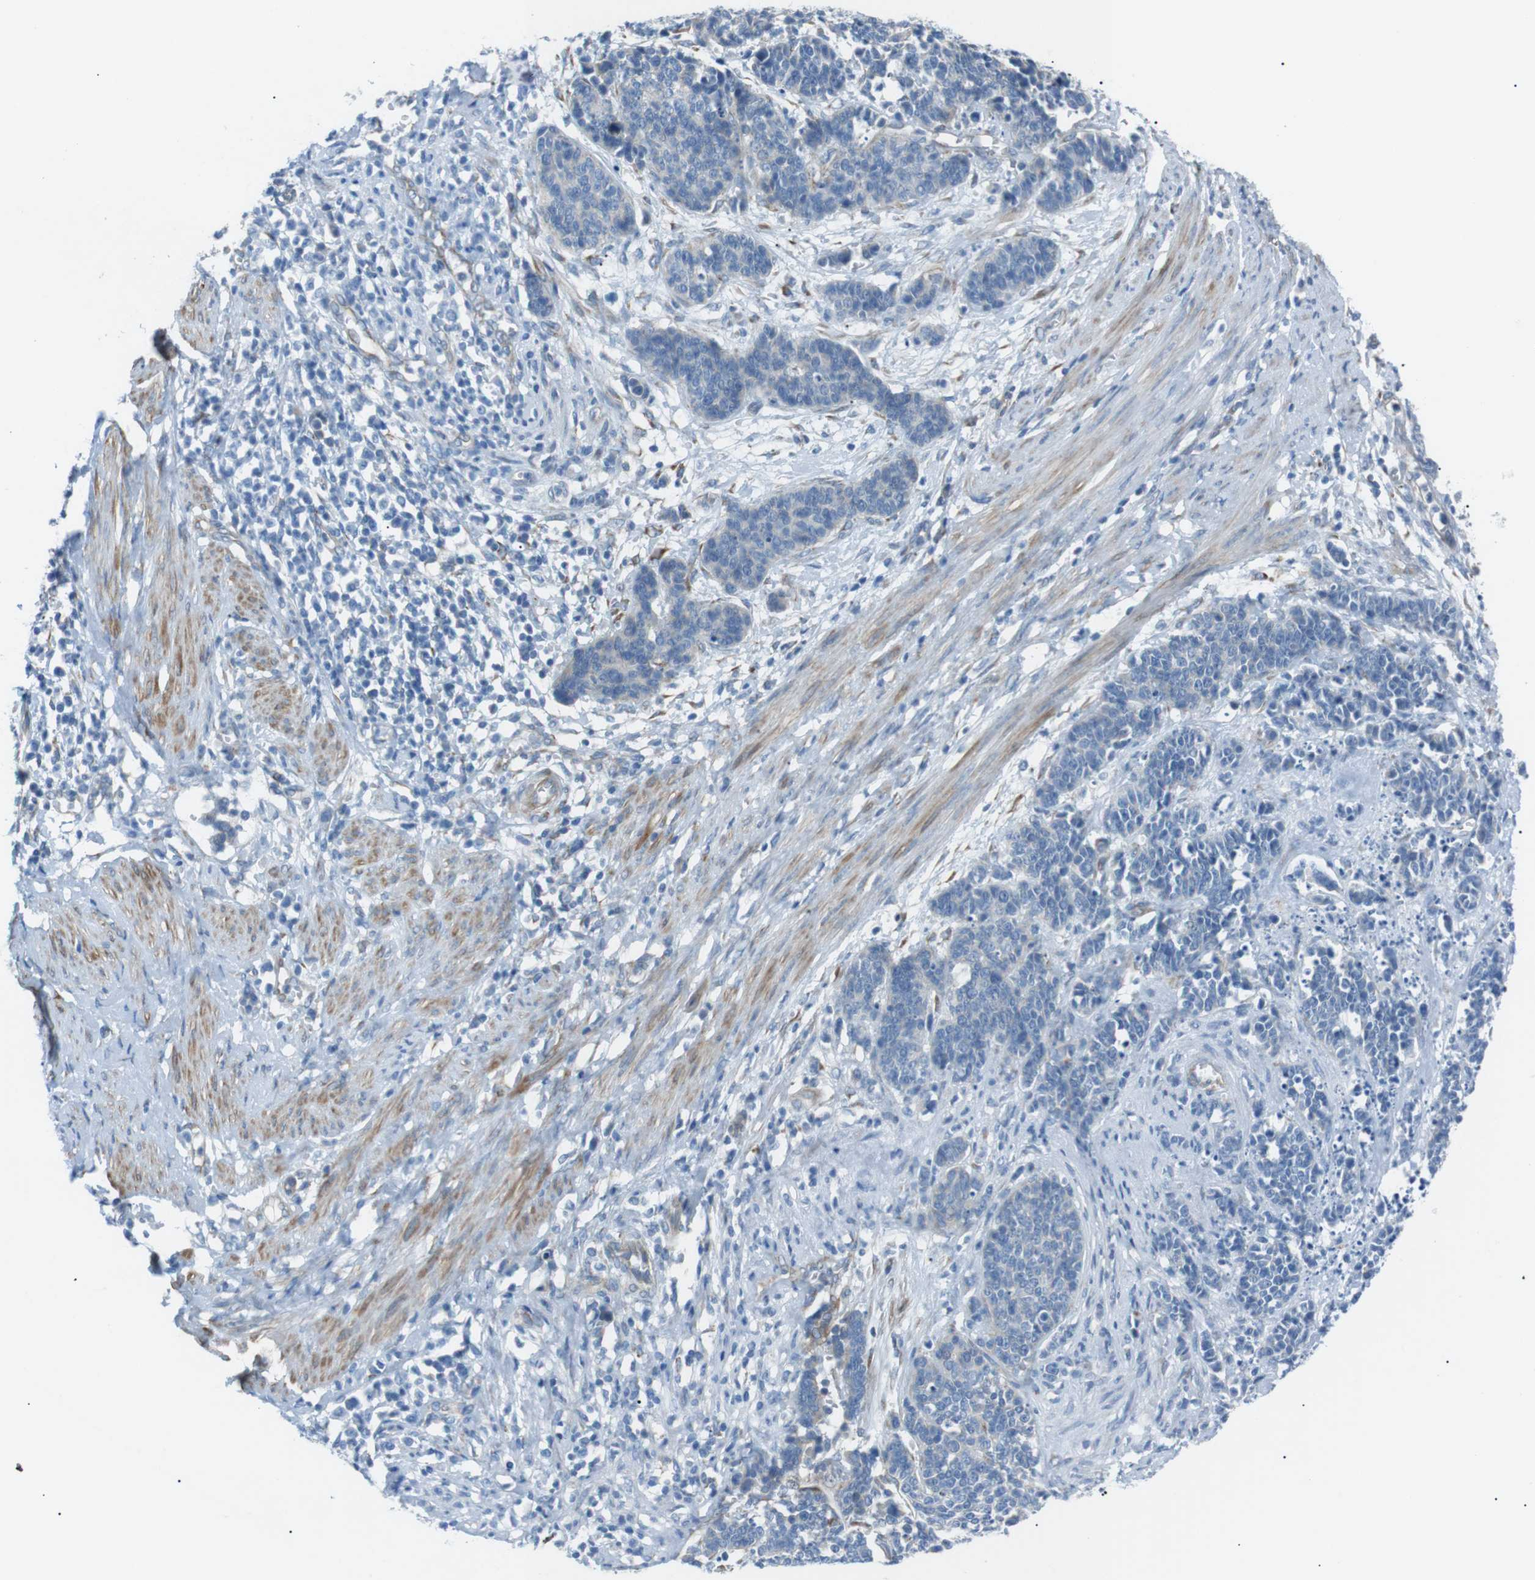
{"staining": {"intensity": "negative", "quantity": "none", "location": "none"}, "tissue": "cervical cancer", "cell_type": "Tumor cells", "image_type": "cancer", "snomed": [{"axis": "morphology", "description": "Squamous cell carcinoma, NOS"}, {"axis": "topography", "description": "Cervix"}], "caption": "Human cervical cancer stained for a protein using immunohistochemistry displays no positivity in tumor cells.", "gene": "MTARC2", "patient": {"sex": "female", "age": 35}}